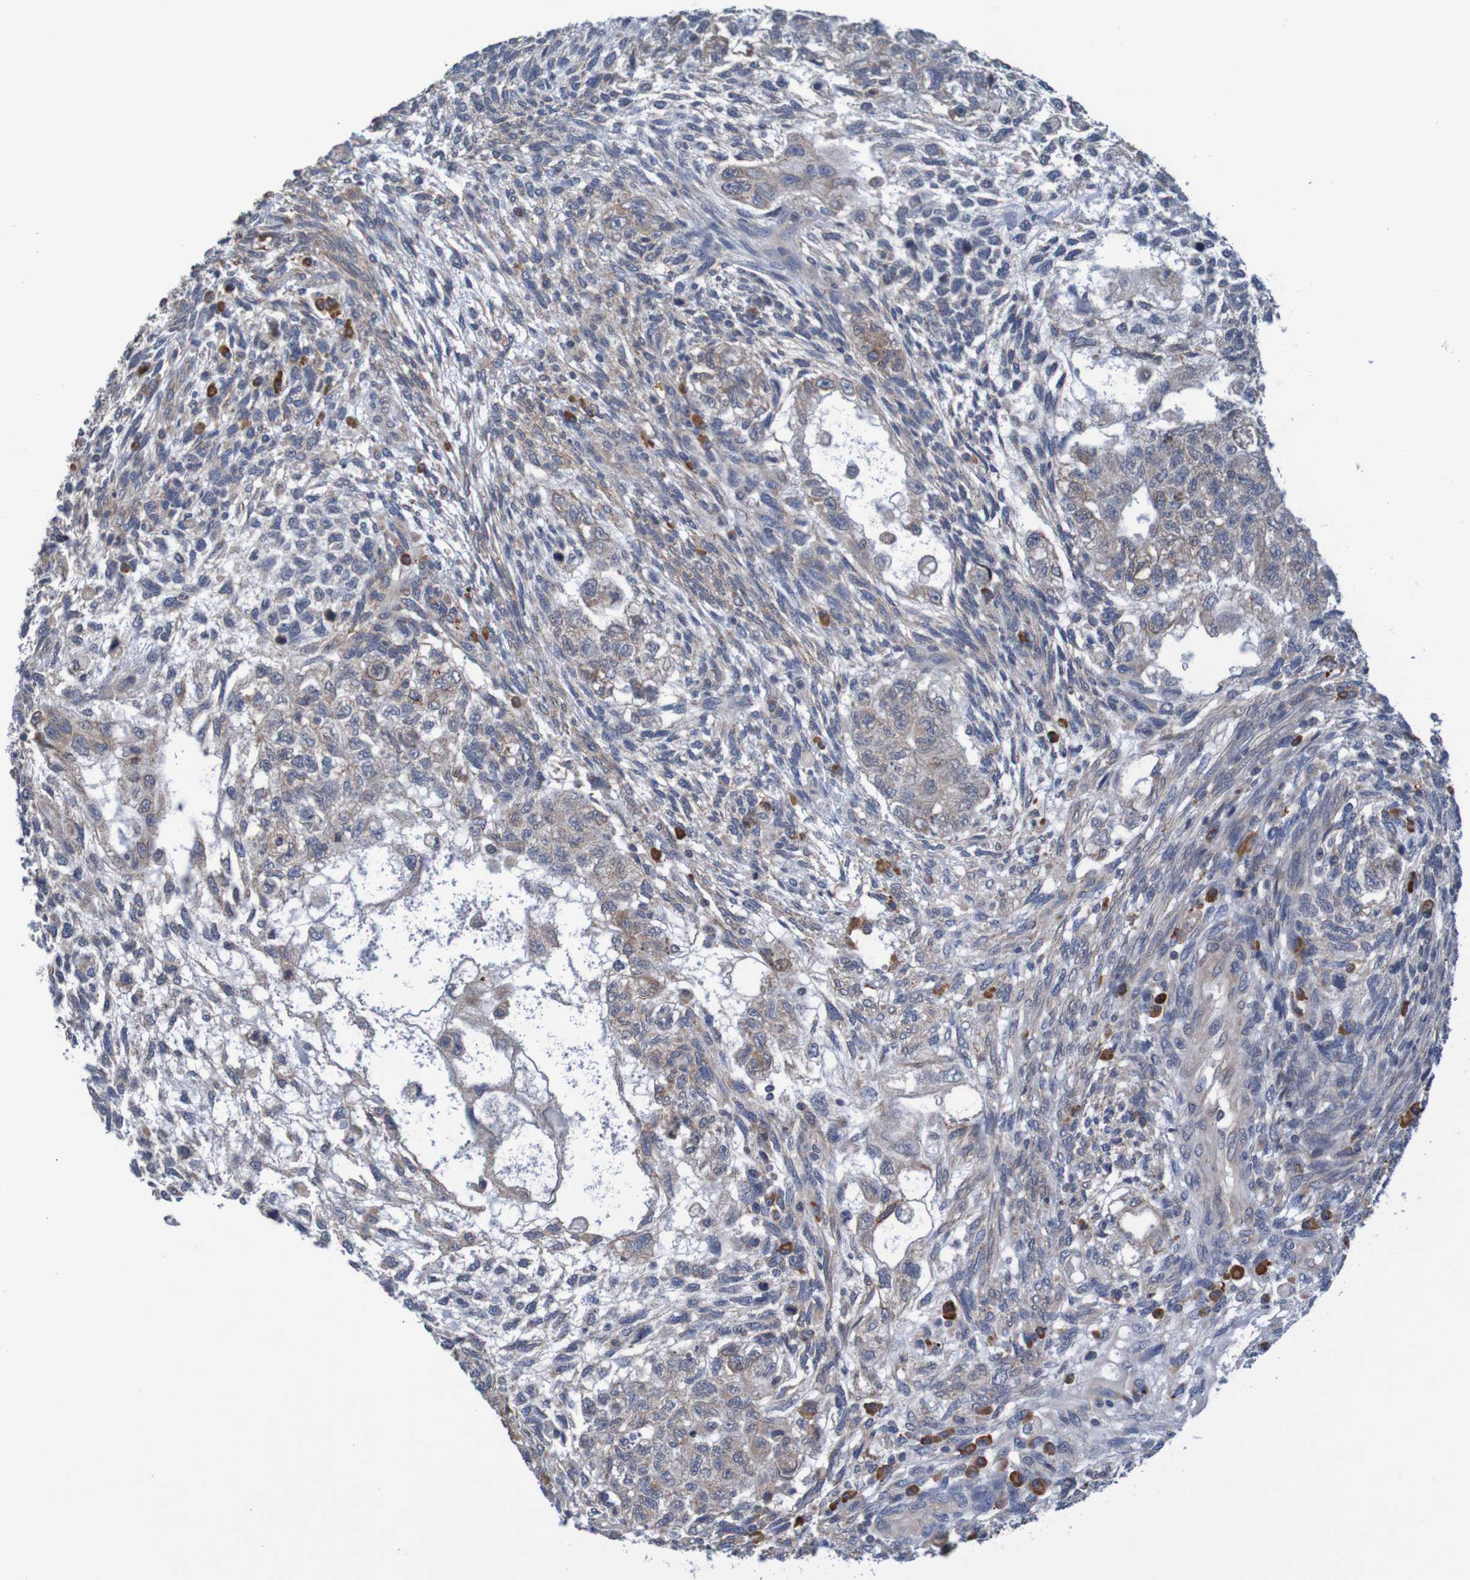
{"staining": {"intensity": "strong", "quantity": "<25%", "location": "cytoplasmic/membranous"}, "tissue": "testis cancer", "cell_type": "Tumor cells", "image_type": "cancer", "snomed": [{"axis": "morphology", "description": "Normal tissue, NOS"}, {"axis": "morphology", "description": "Carcinoma, Embryonal, NOS"}, {"axis": "topography", "description": "Testis"}], "caption": "Embryonal carcinoma (testis) was stained to show a protein in brown. There is medium levels of strong cytoplasmic/membranous positivity in about <25% of tumor cells. The staining was performed using DAB to visualize the protein expression in brown, while the nuclei were stained in blue with hematoxylin (Magnification: 20x).", "gene": "CLDN18", "patient": {"sex": "male", "age": 36}}